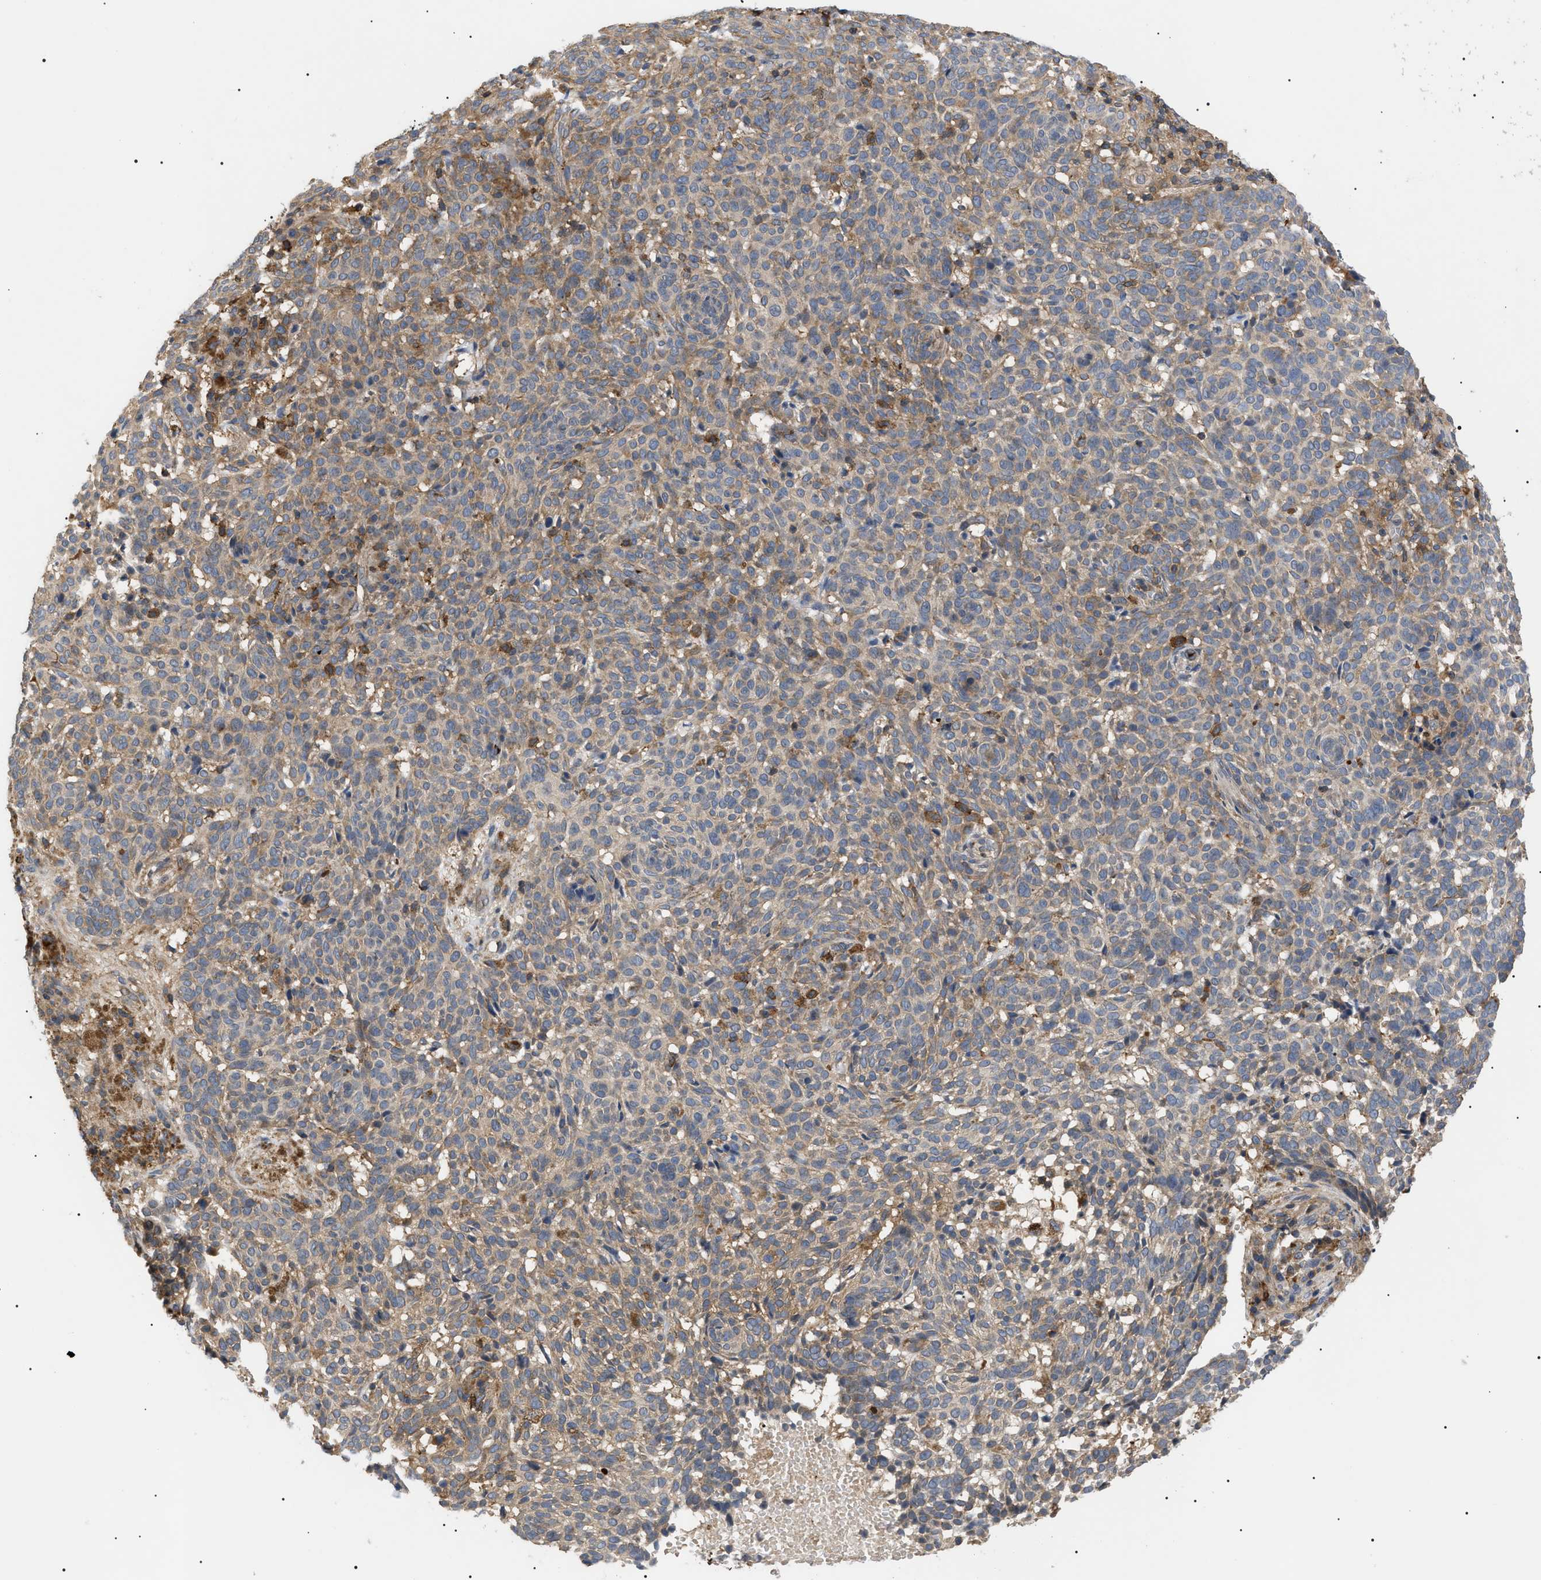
{"staining": {"intensity": "moderate", "quantity": ">75%", "location": "cytoplasmic/membranous"}, "tissue": "skin cancer", "cell_type": "Tumor cells", "image_type": "cancer", "snomed": [{"axis": "morphology", "description": "Basal cell carcinoma"}, {"axis": "topography", "description": "Skin"}], "caption": "Immunohistochemical staining of skin cancer exhibits moderate cytoplasmic/membranous protein positivity in about >75% of tumor cells.", "gene": "TMTC4", "patient": {"sex": "male", "age": 85}}